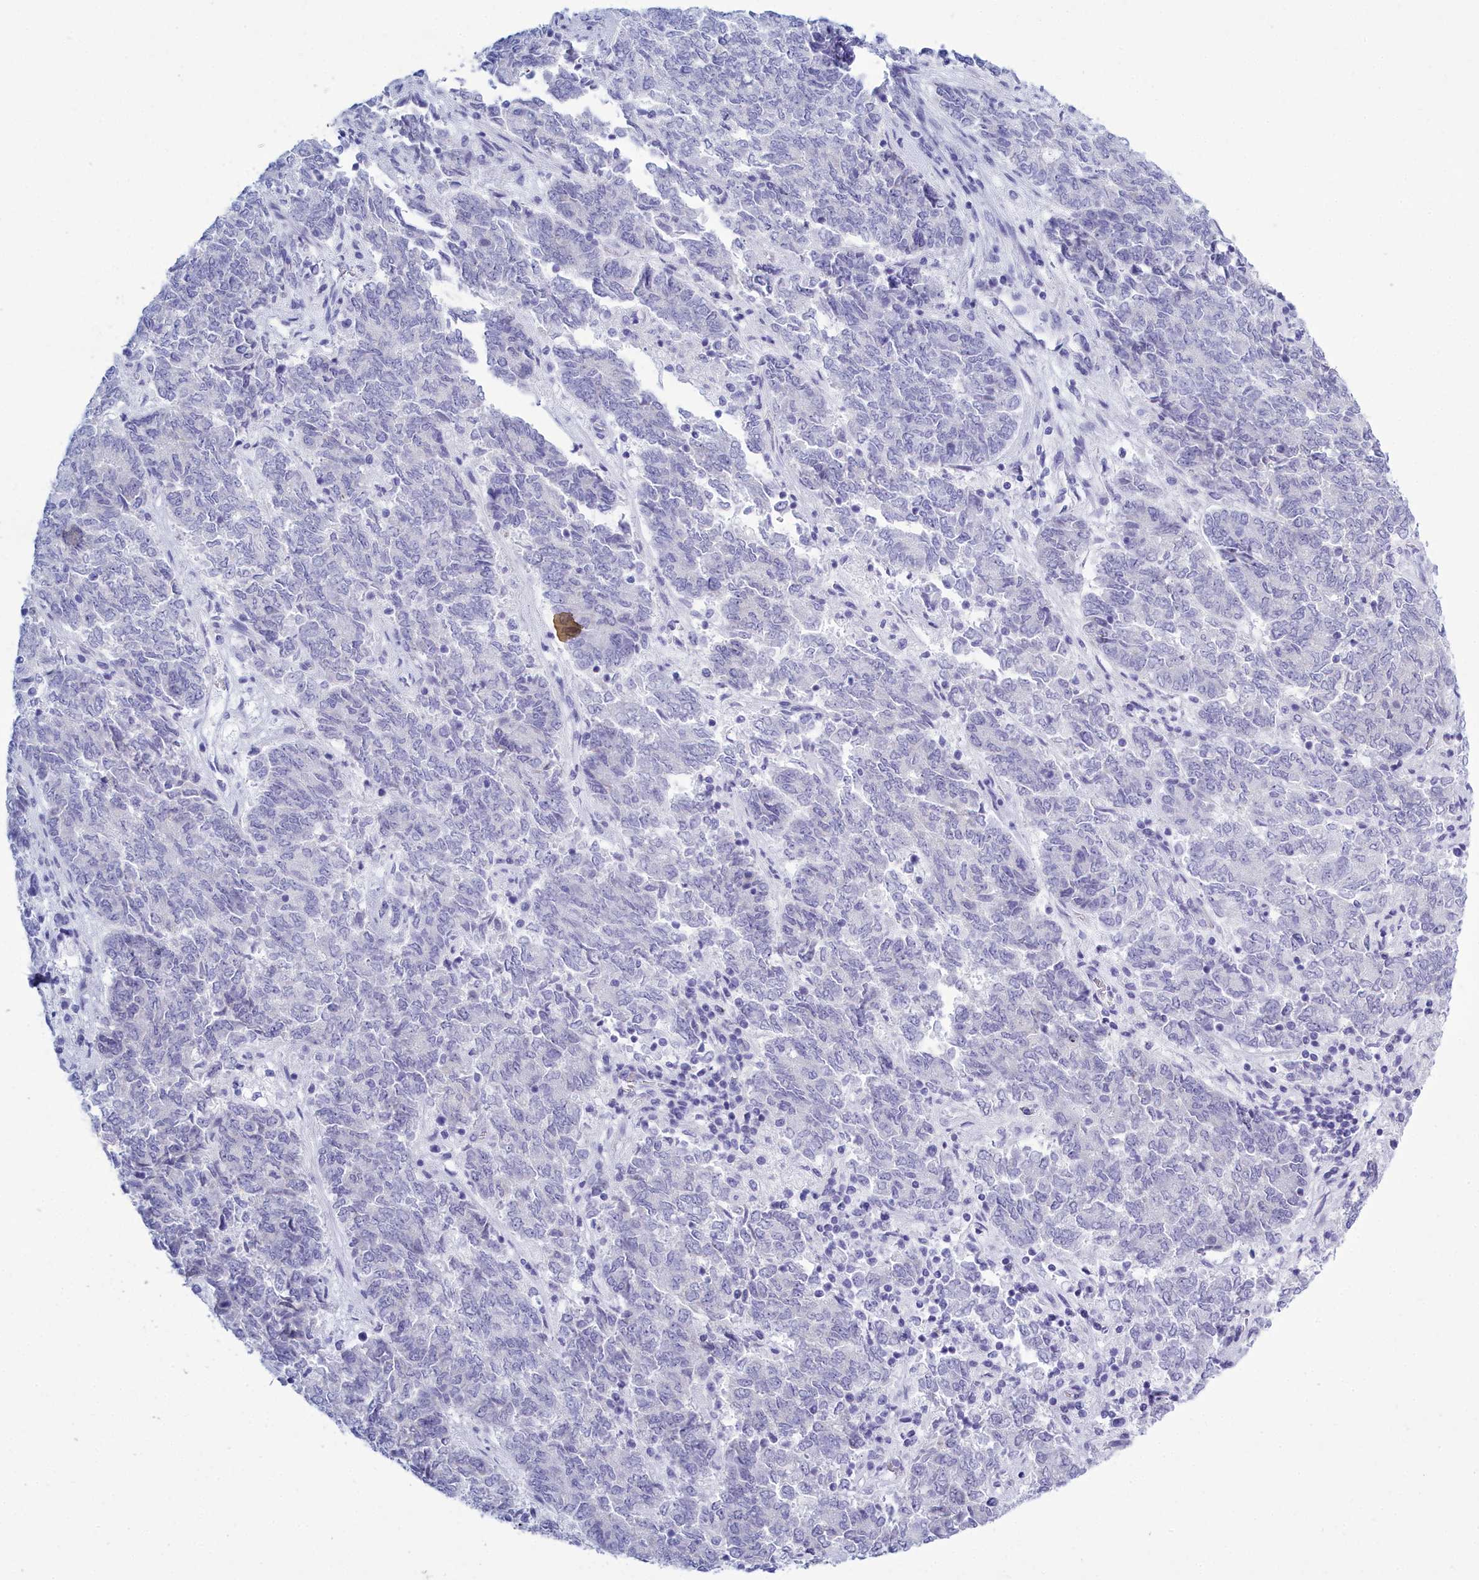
{"staining": {"intensity": "negative", "quantity": "none", "location": "none"}, "tissue": "endometrial cancer", "cell_type": "Tumor cells", "image_type": "cancer", "snomed": [{"axis": "morphology", "description": "Adenocarcinoma, NOS"}, {"axis": "topography", "description": "Endometrium"}], "caption": "Adenocarcinoma (endometrial) was stained to show a protein in brown. There is no significant positivity in tumor cells.", "gene": "TMEM97", "patient": {"sex": "female", "age": 80}}